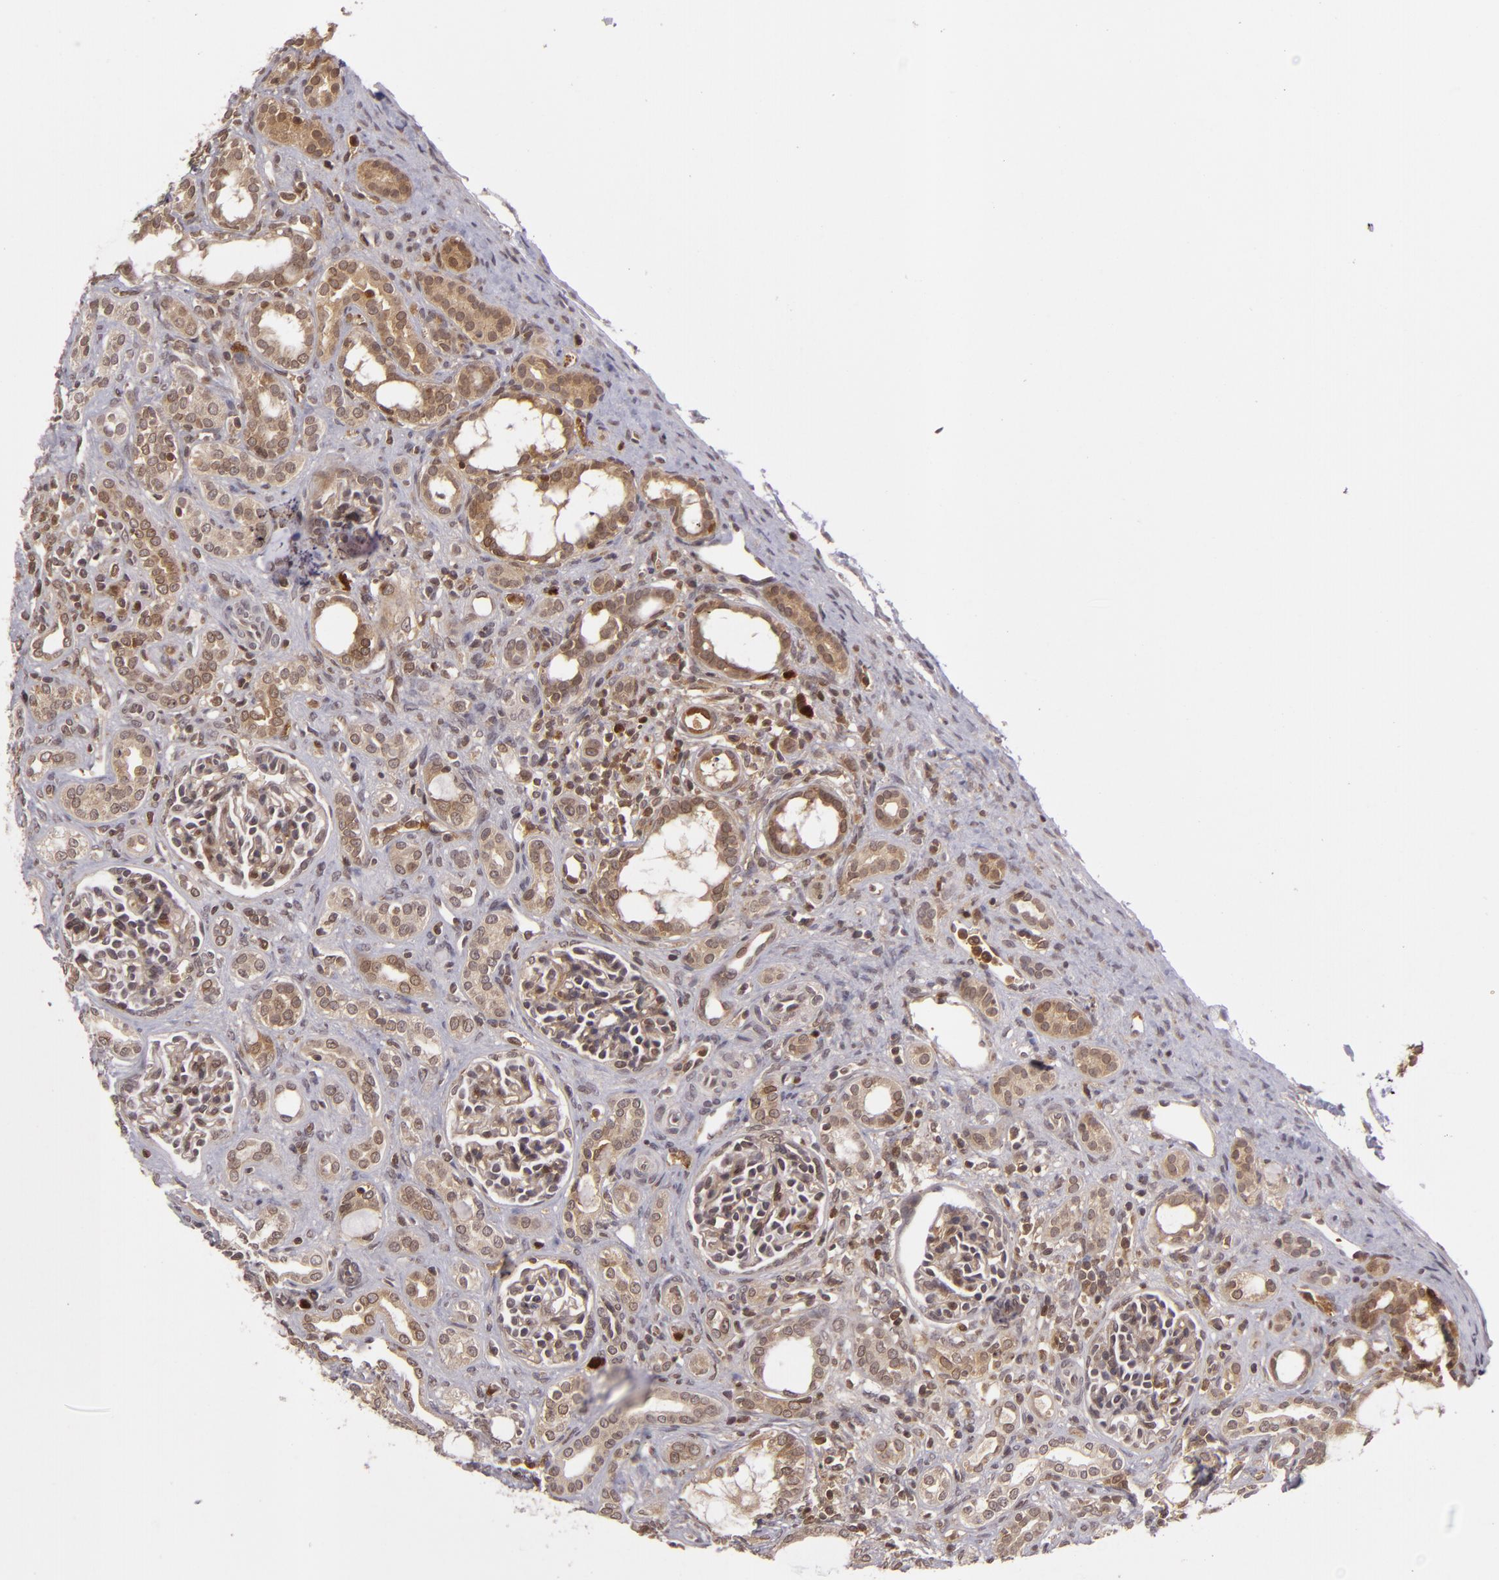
{"staining": {"intensity": "weak", "quantity": "25%-75%", "location": "nuclear"}, "tissue": "kidney", "cell_type": "Cells in glomeruli", "image_type": "normal", "snomed": [{"axis": "morphology", "description": "Normal tissue, NOS"}, {"axis": "topography", "description": "Kidney"}], "caption": "Kidney was stained to show a protein in brown. There is low levels of weak nuclear staining in approximately 25%-75% of cells in glomeruli.", "gene": "ZBTB33", "patient": {"sex": "male", "age": 7}}